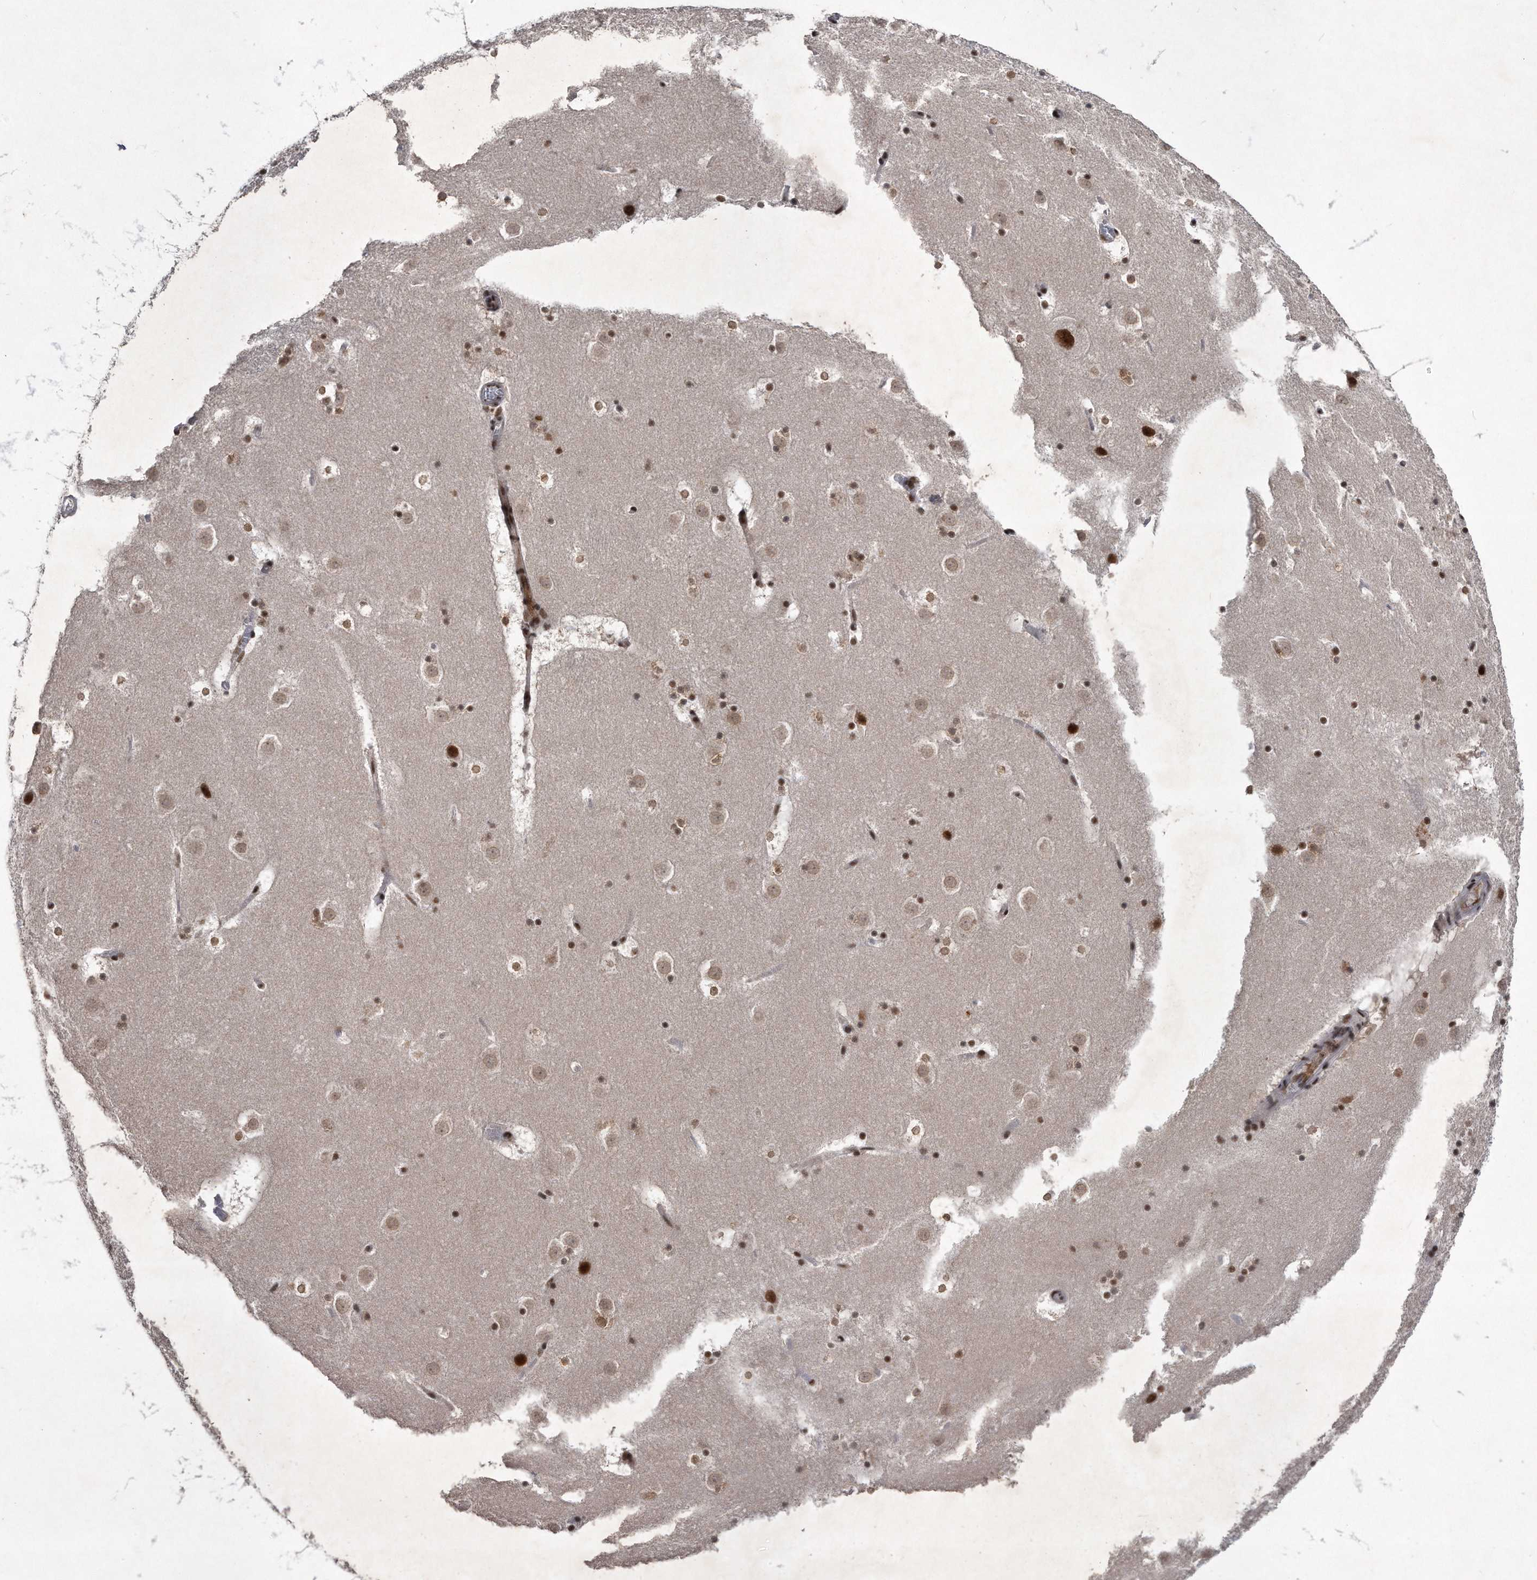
{"staining": {"intensity": "moderate", "quantity": "25%-75%", "location": "nuclear"}, "tissue": "caudate", "cell_type": "Glial cells", "image_type": "normal", "snomed": [{"axis": "morphology", "description": "Normal tissue, NOS"}, {"axis": "topography", "description": "Lateral ventricle wall"}], "caption": "Moderate nuclear positivity is identified in about 25%-75% of glial cells in unremarkable caudate. (IHC, brightfield microscopy, high magnification).", "gene": "VIRMA", "patient": {"sex": "male", "age": 45}}